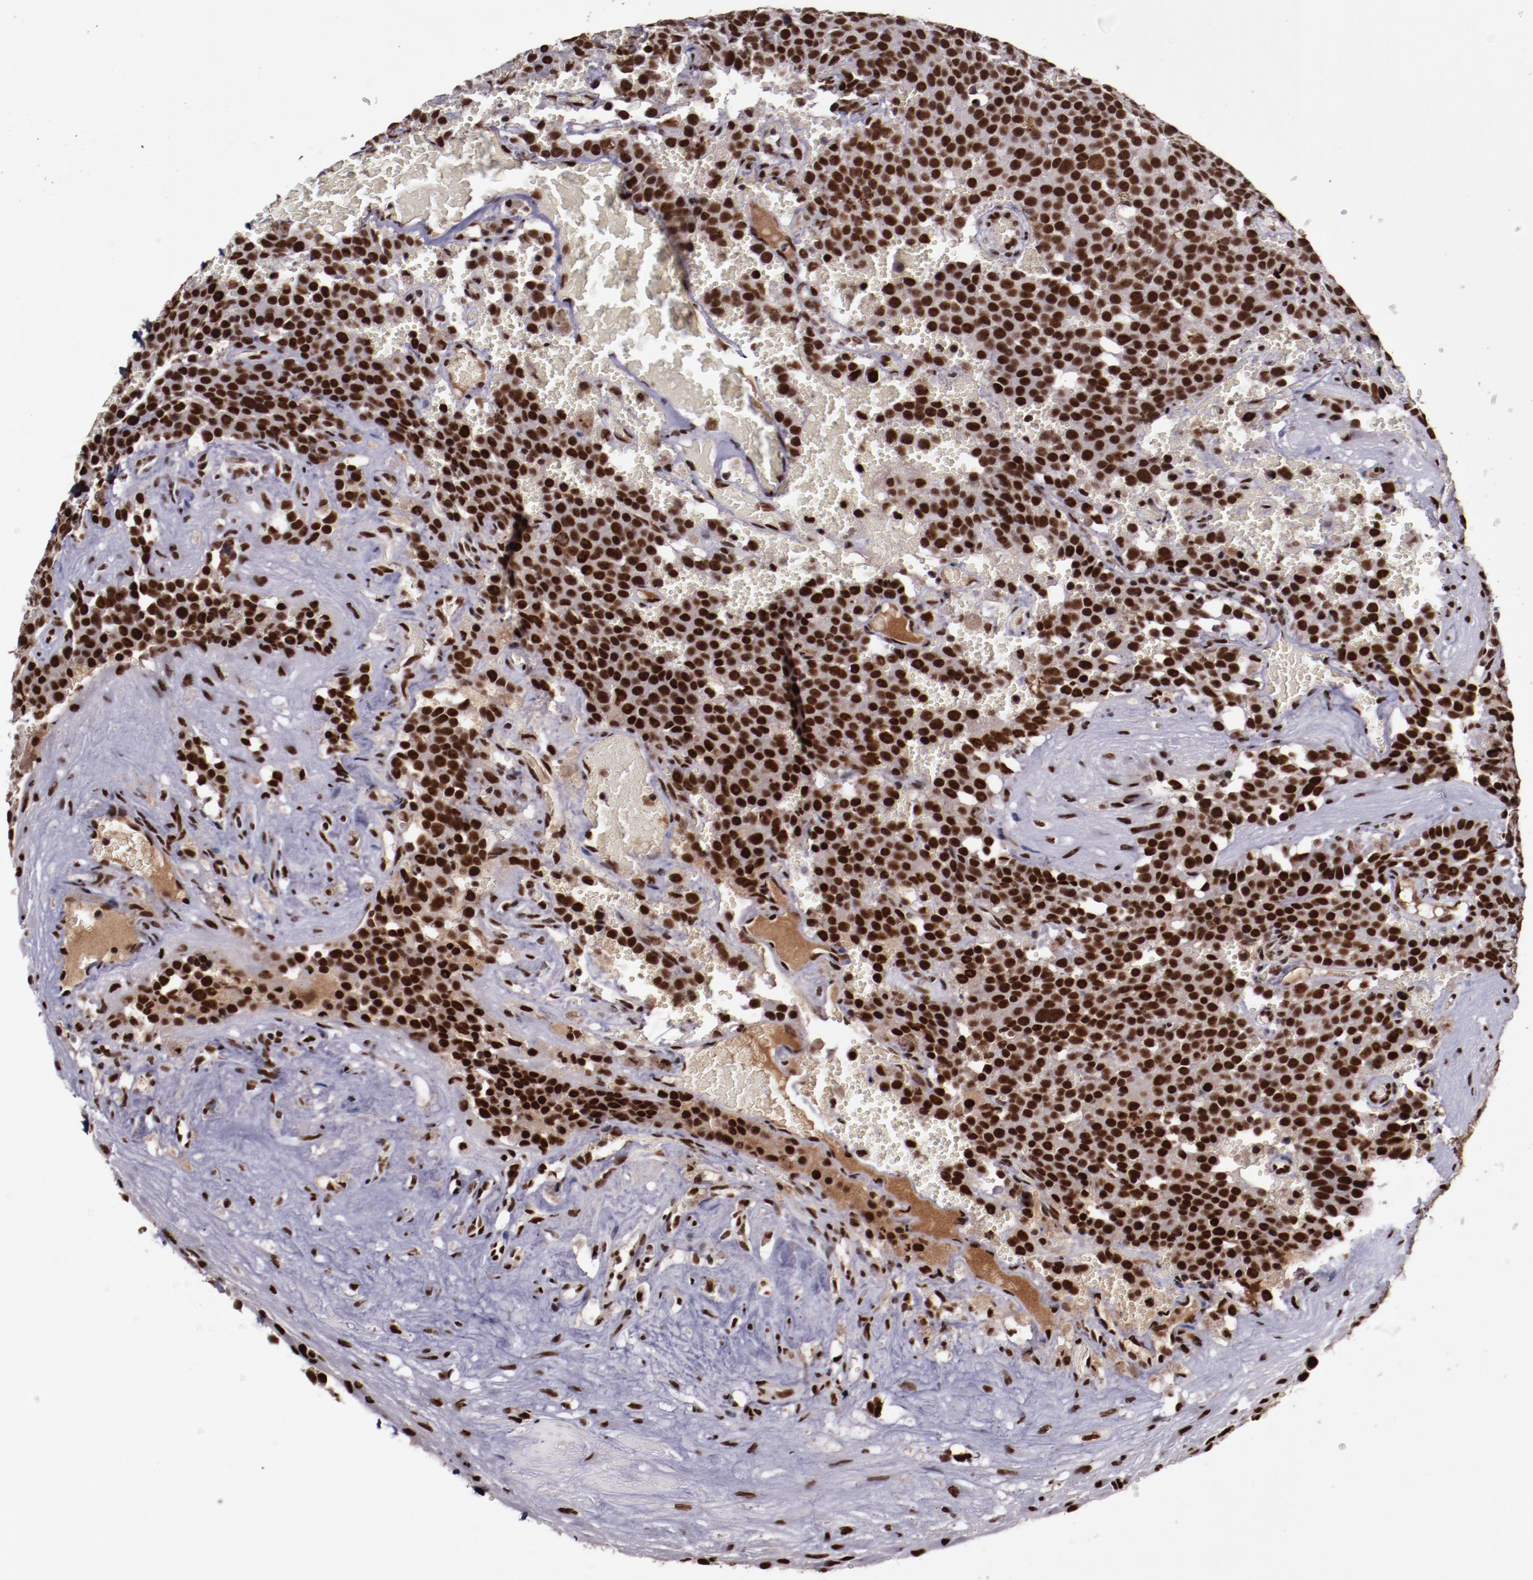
{"staining": {"intensity": "strong", "quantity": ">75%", "location": "nuclear"}, "tissue": "testis cancer", "cell_type": "Tumor cells", "image_type": "cancer", "snomed": [{"axis": "morphology", "description": "Seminoma, NOS"}, {"axis": "topography", "description": "Testis"}], "caption": "This image shows immunohistochemistry staining of testis seminoma, with high strong nuclear expression in approximately >75% of tumor cells.", "gene": "ERH", "patient": {"sex": "male", "age": 71}}